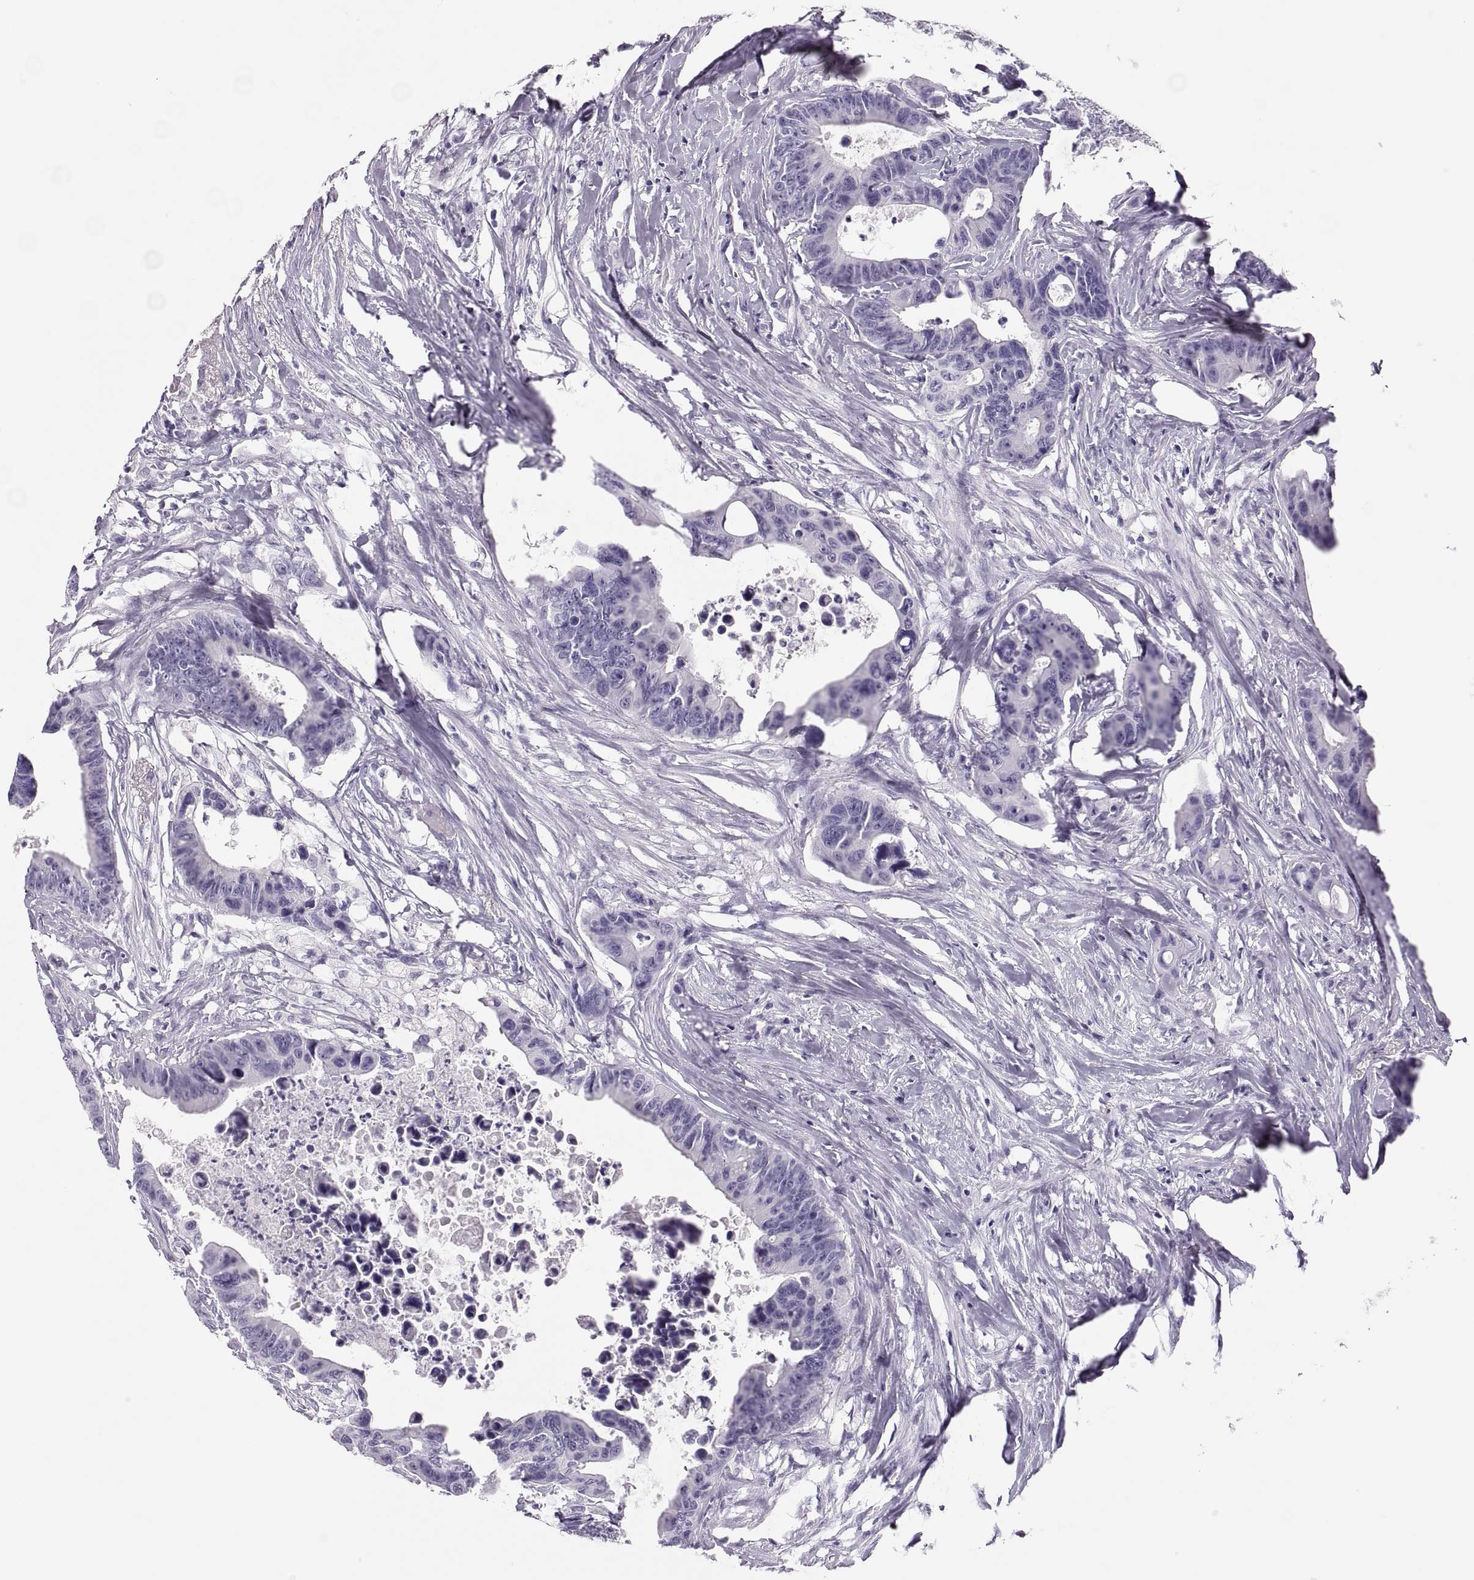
{"staining": {"intensity": "negative", "quantity": "none", "location": "none"}, "tissue": "colorectal cancer", "cell_type": "Tumor cells", "image_type": "cancer", "snomed": [{"axis": "morphology", "description": "Adenocarcinoma, NOS"}, {"axis": "topography", "description": "Colon"}], "caption": "High power microscopy micrograph of an IHC image of colorectal adenocarcinoma, revealing no significant staining in tumor cells.", "gene": "SEMG1", "patient": {"sex": "female", "age": 87}}